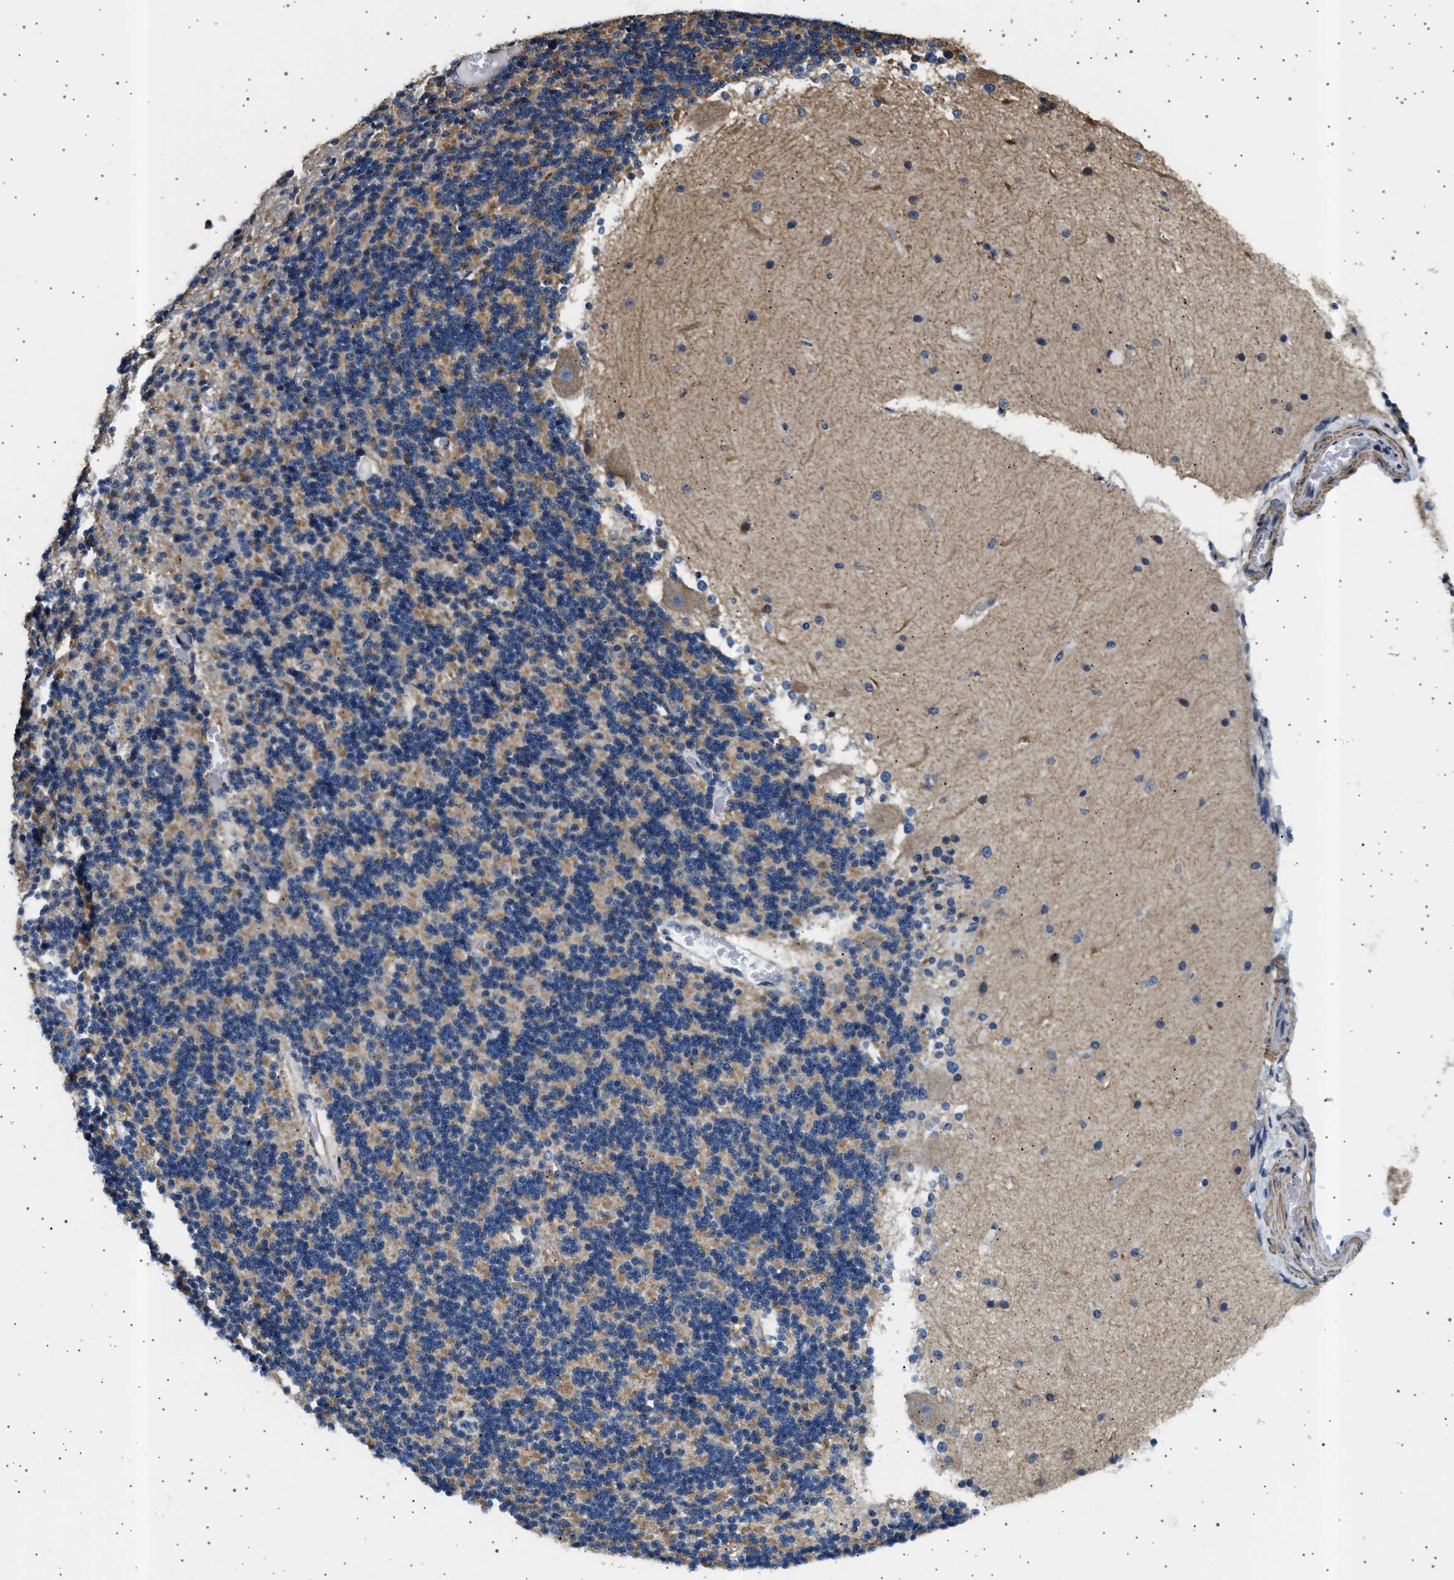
{"staining": {"intensity": "moderate", "quantity": "25%-75%", "location": "cytoplasmic/membranous"}, "tissue": "cerebellum", "cell_type": "Cells in granular layer", "image_type": "normal", "snomed": [{"axis": "morphology", "description": "Normal tissue, NOS"}, {"axis": "topography", "description": "Cerebellum"}], "caption": "Immunohistochemistry image of unremarkable human cerebellum stained for a protein (brown), which demonstrates medium levels of moderate cytoplasmic/membranous staining in about 25%-75% of cells in granular layer.", "gene": "KCNA4", "patient": {"sex": "female", "age": 54}}